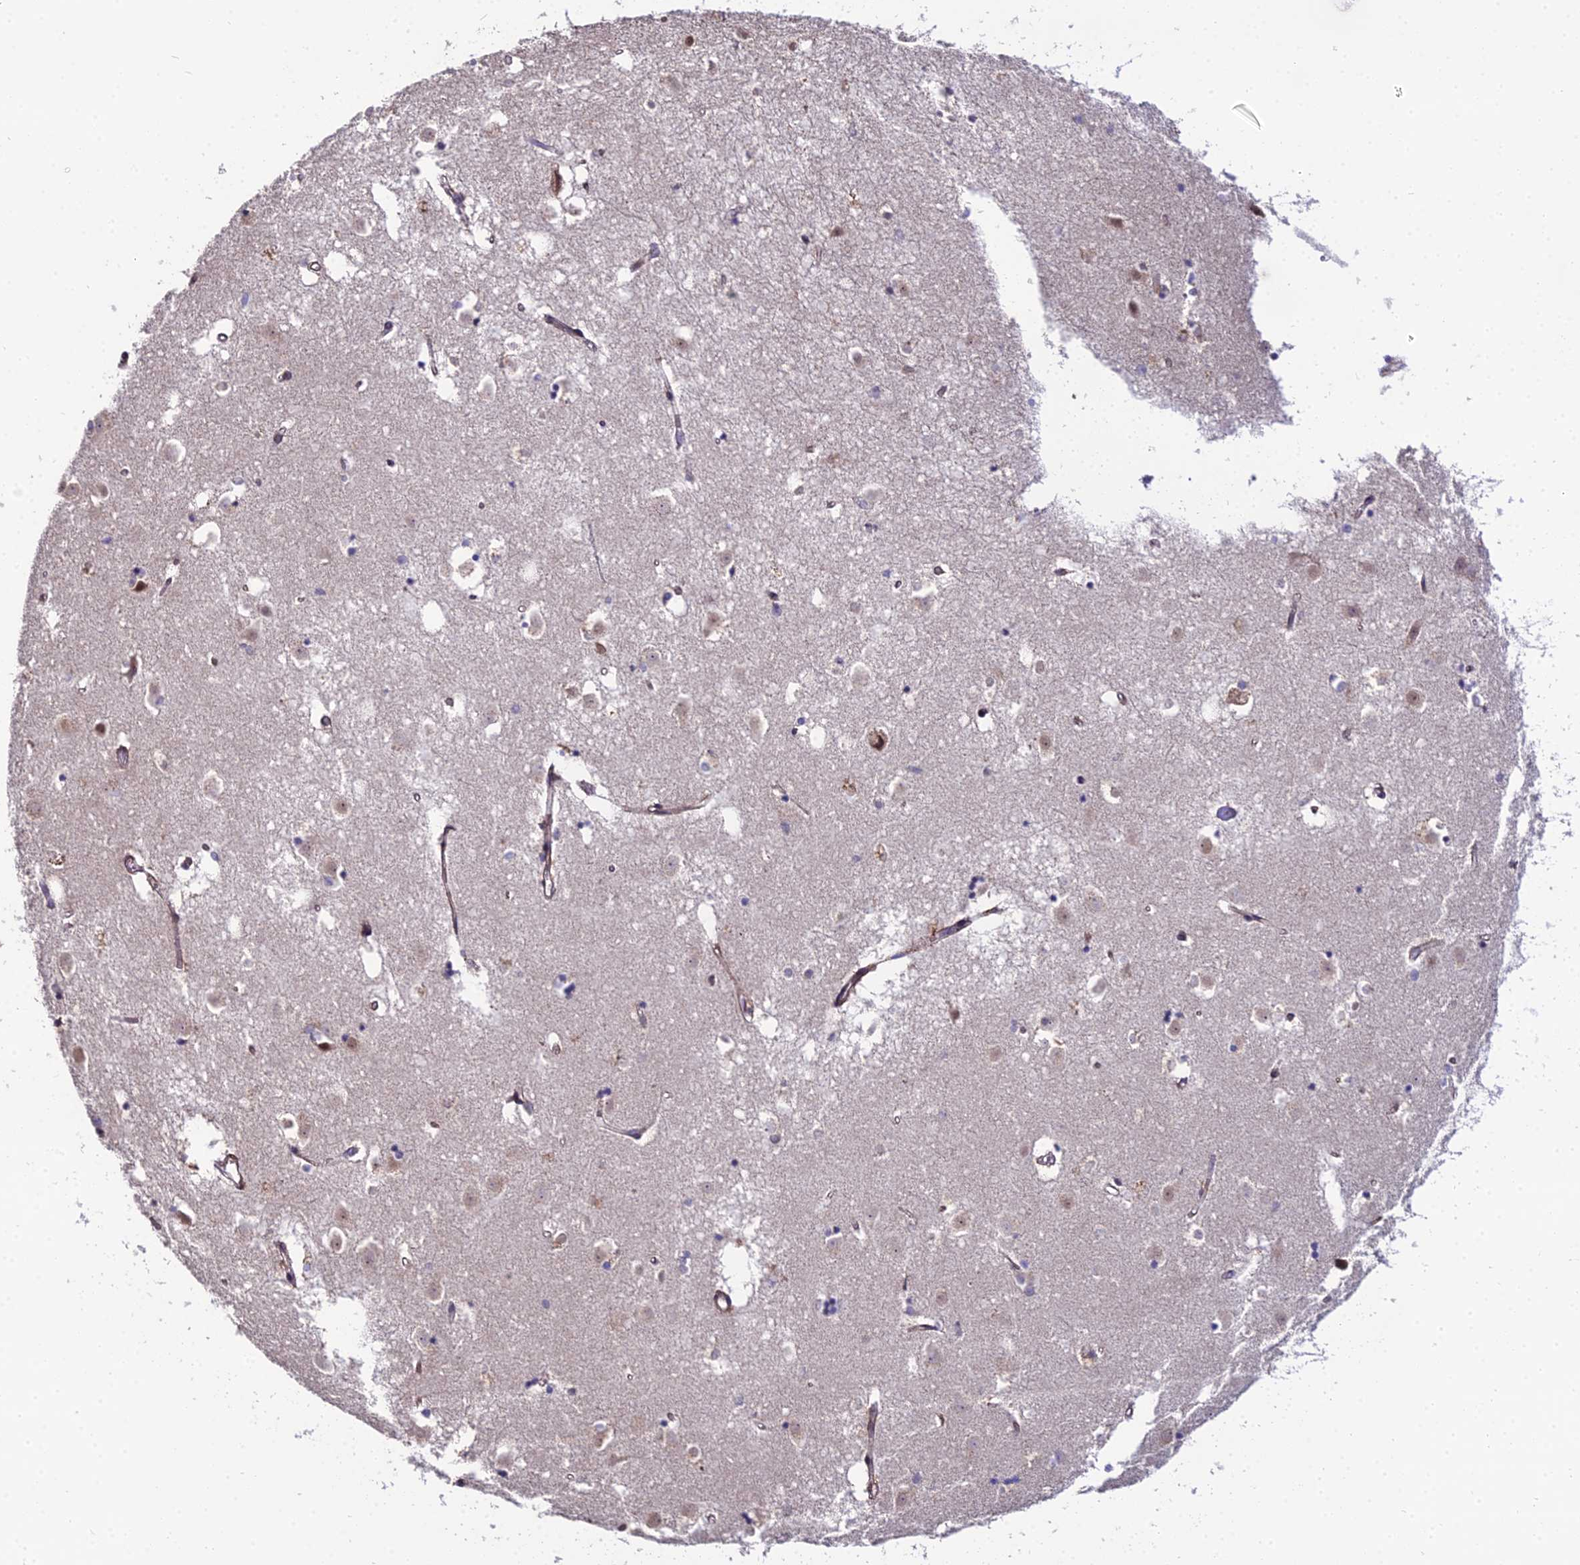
{"staining": {"intensity": "negative", "quantity": "none", "location": "none"}, "tissue": "caudate", "cell_type": "Glial cells", "image_type": "normal", "snomed": [{"axis": "morphology", "description": "Normal tissue, NOS"}, {"axis": "topography", "description": "Lateral ventricle wall"}], "caption": "Glial cells show no significant protein positivity in normal caudate. The staining was performed using DAB to visualize the protein expression in brown, while the nuclei were stained in blue with hematoxylin (Magnification: 20x).", "gene": "TROAP", "patient": {"sex": "male", "age": 45}}